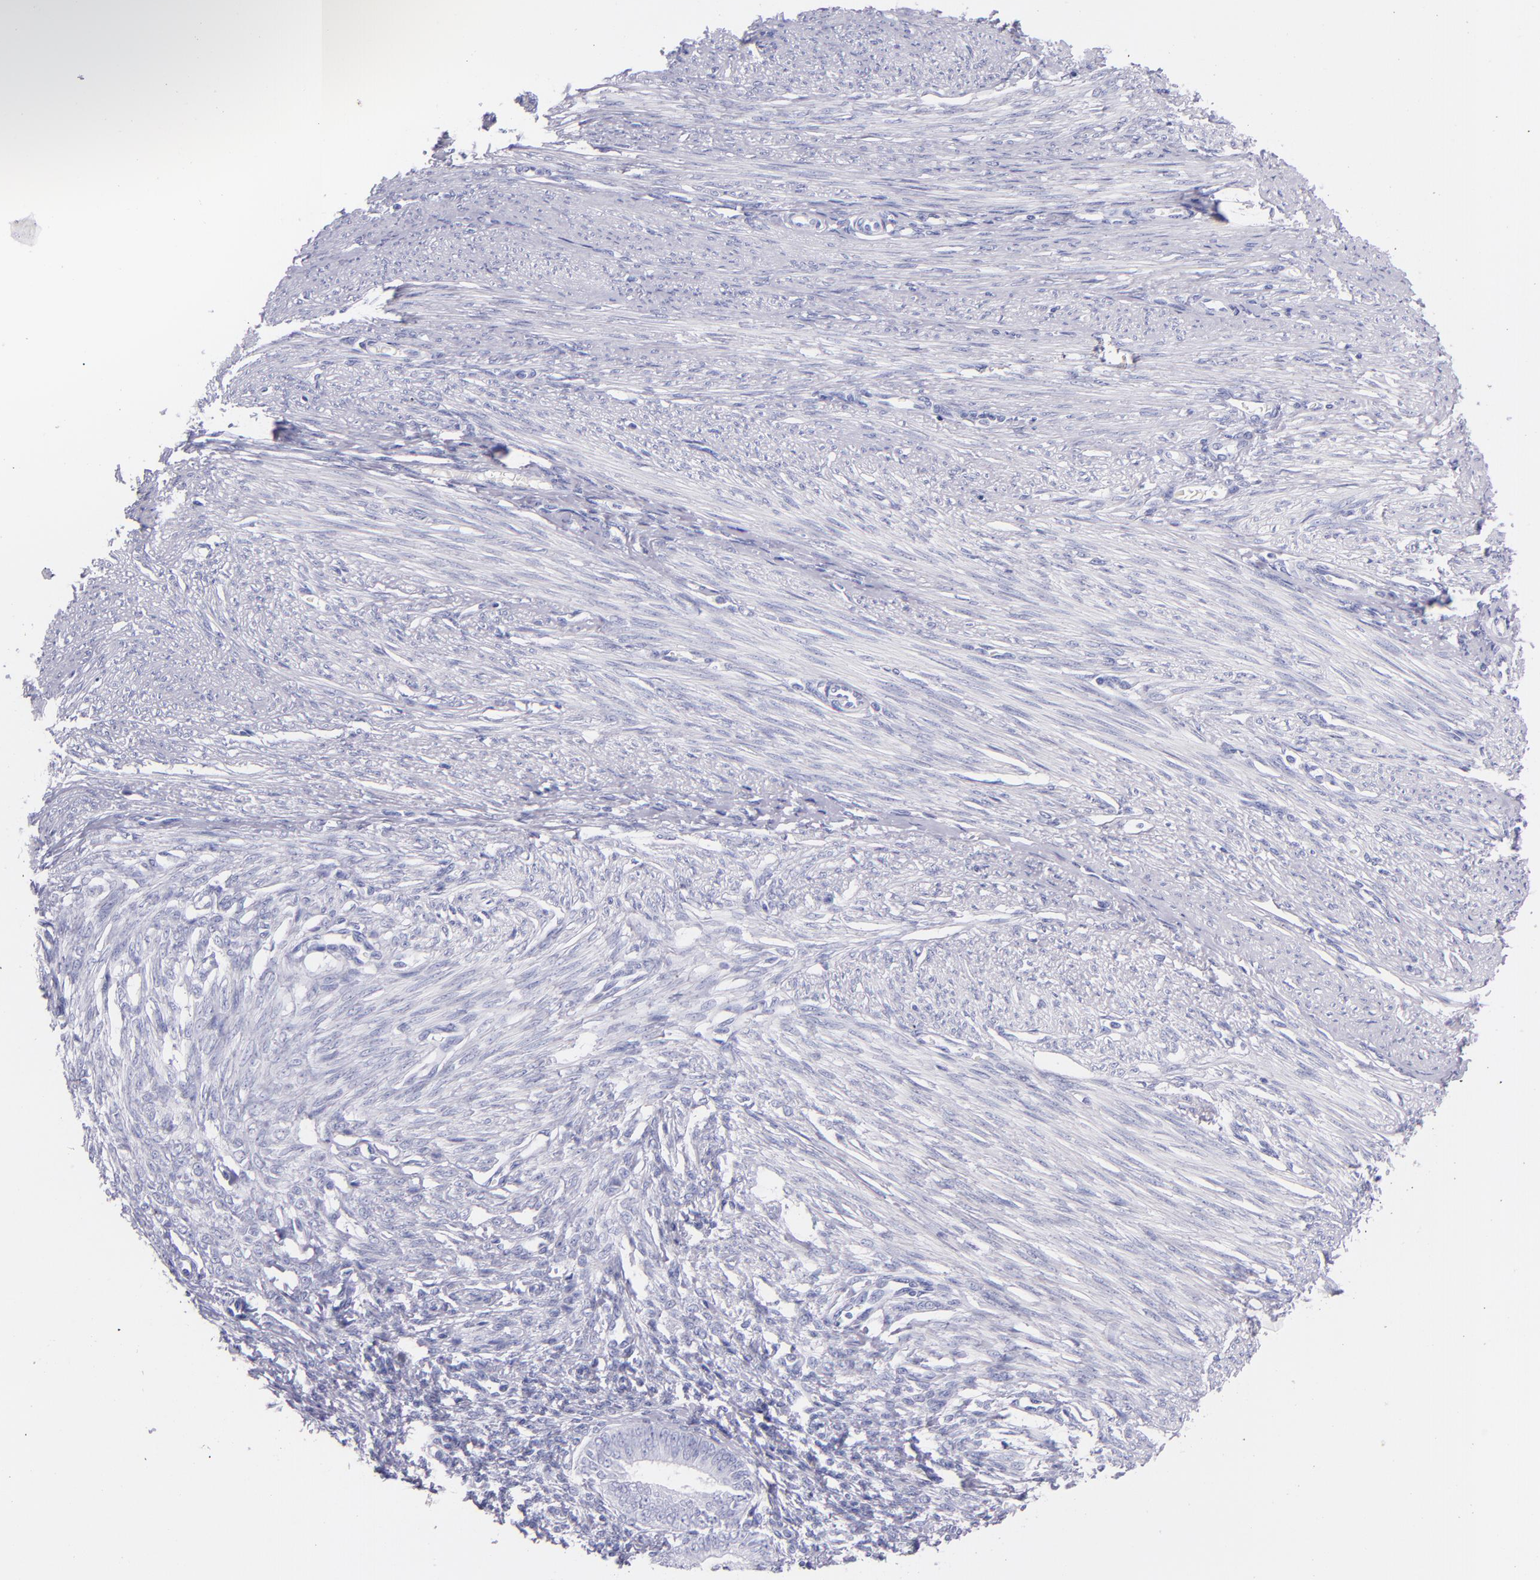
{"staining": {"intensity": "negative", "quantity": "none", "location": "none"}, "tissue": "endometrial cancer", "cell_type": "Tumor cells", "image_type": "cancer", "snomed": [{"axis": "morphology", "description": "Adenocarcinoma, NOS"}, {"axis": "topography", "description": "Endometrium"}], "caption": "A histopathology image of endometrial cancer (adenocarcinoma) stained for a protein demonstrates no brown staining in tumor cells.", "gene": "SFTPB", "patient": {"sex": "female", "age": 63}}